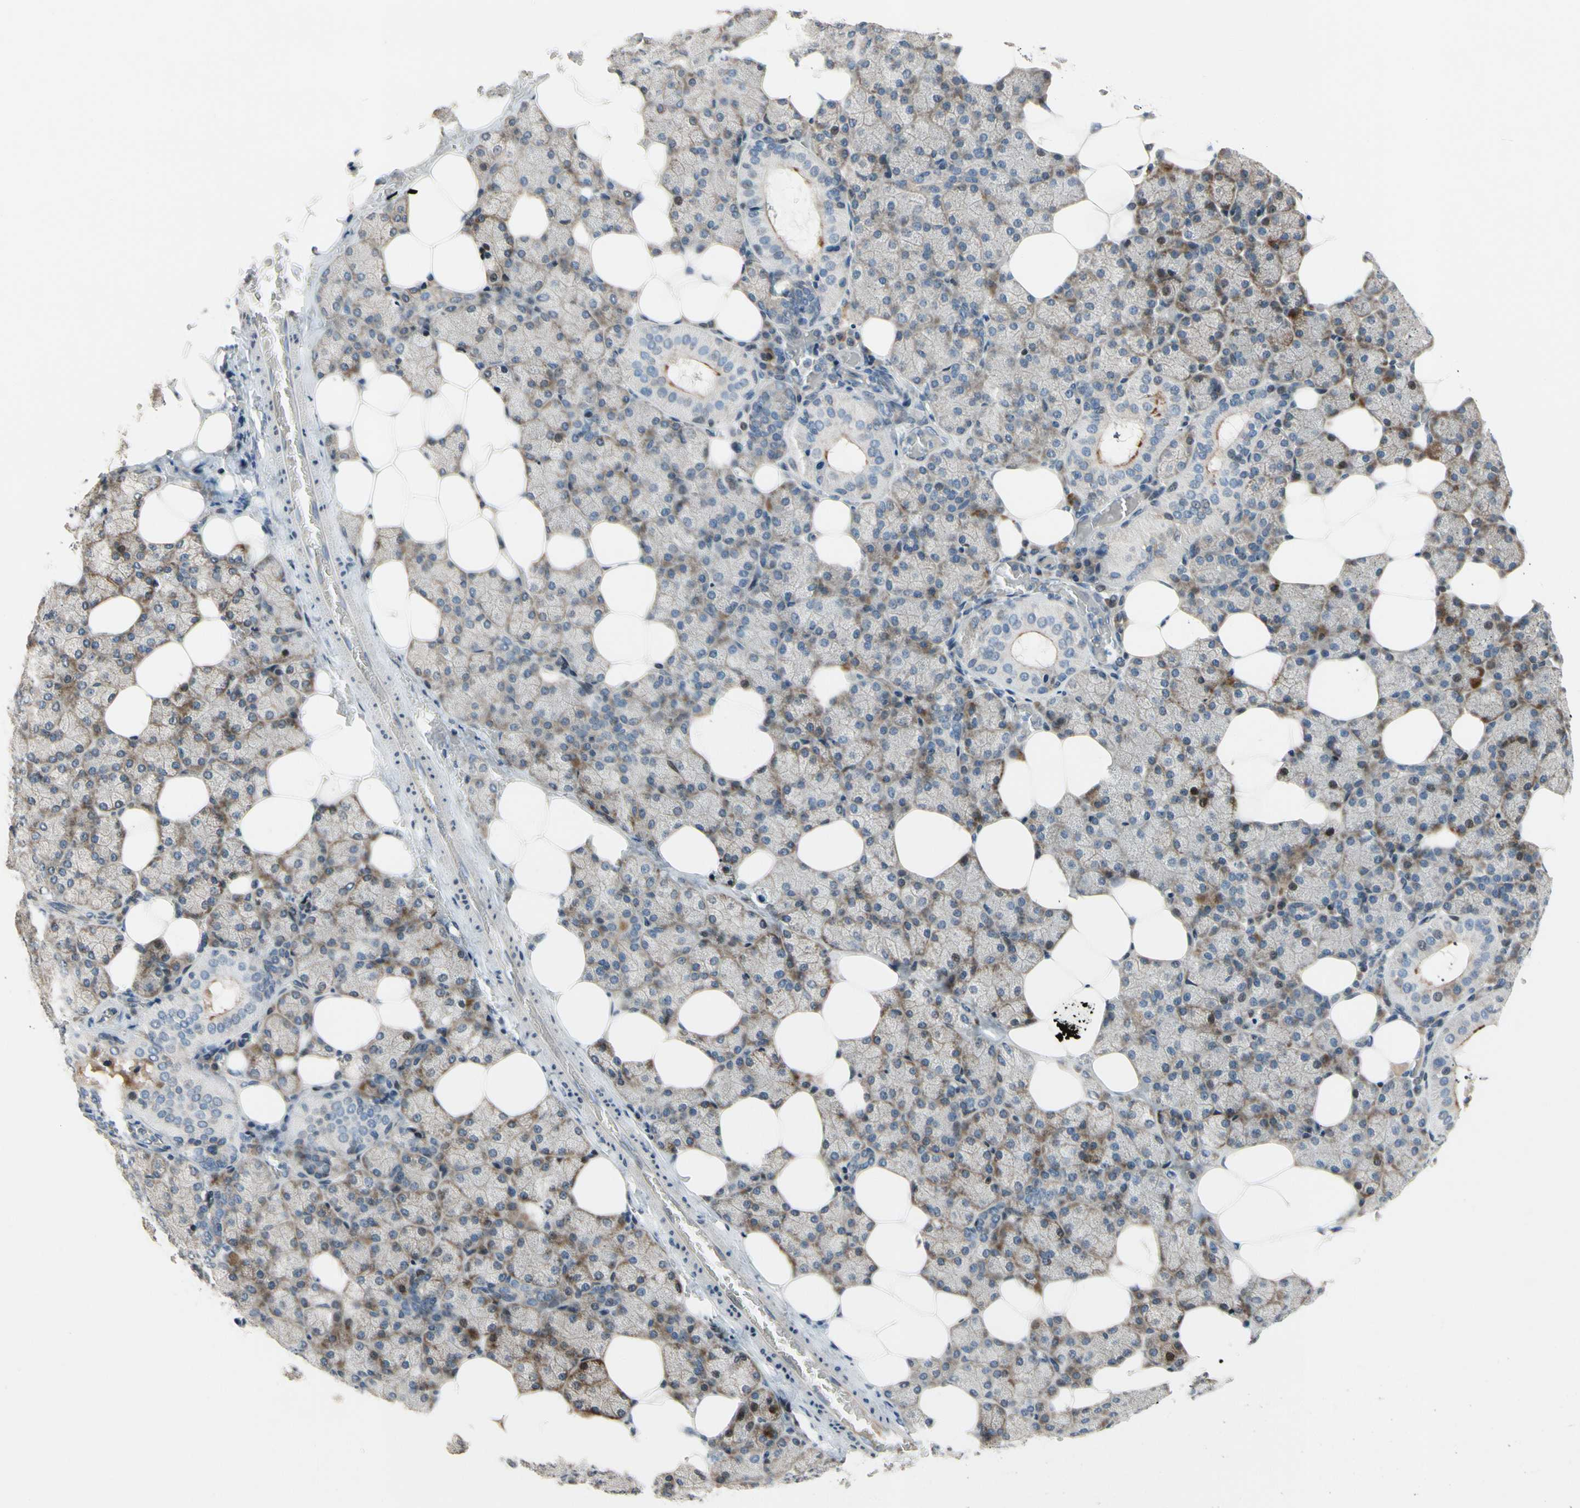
{"staining": {"intensity": "weak", "quantity": "<25%", "location": "cytoplasmic/membranous"}, "tissue": "salivary gland", "cell_type": "Glandular cells", "image_type": "normal", "snomed": [{"axis": "morphology", "description": "Normal tissue, NOS"}, {"axis": "topography", "description": "Lymph node"}, {"axis": "topography", "description": "Salivary gland"}], "caption": "Protein analysis of normal salivary gland exhibits no significant expression in glandular cells. Brightfield microscopy of IHC stained with DAB (brown) and hematoxylin (blue), captured at high magnification.", "gene": "PIP5K1B", "patient": {"sex": "male", "age": 8}}